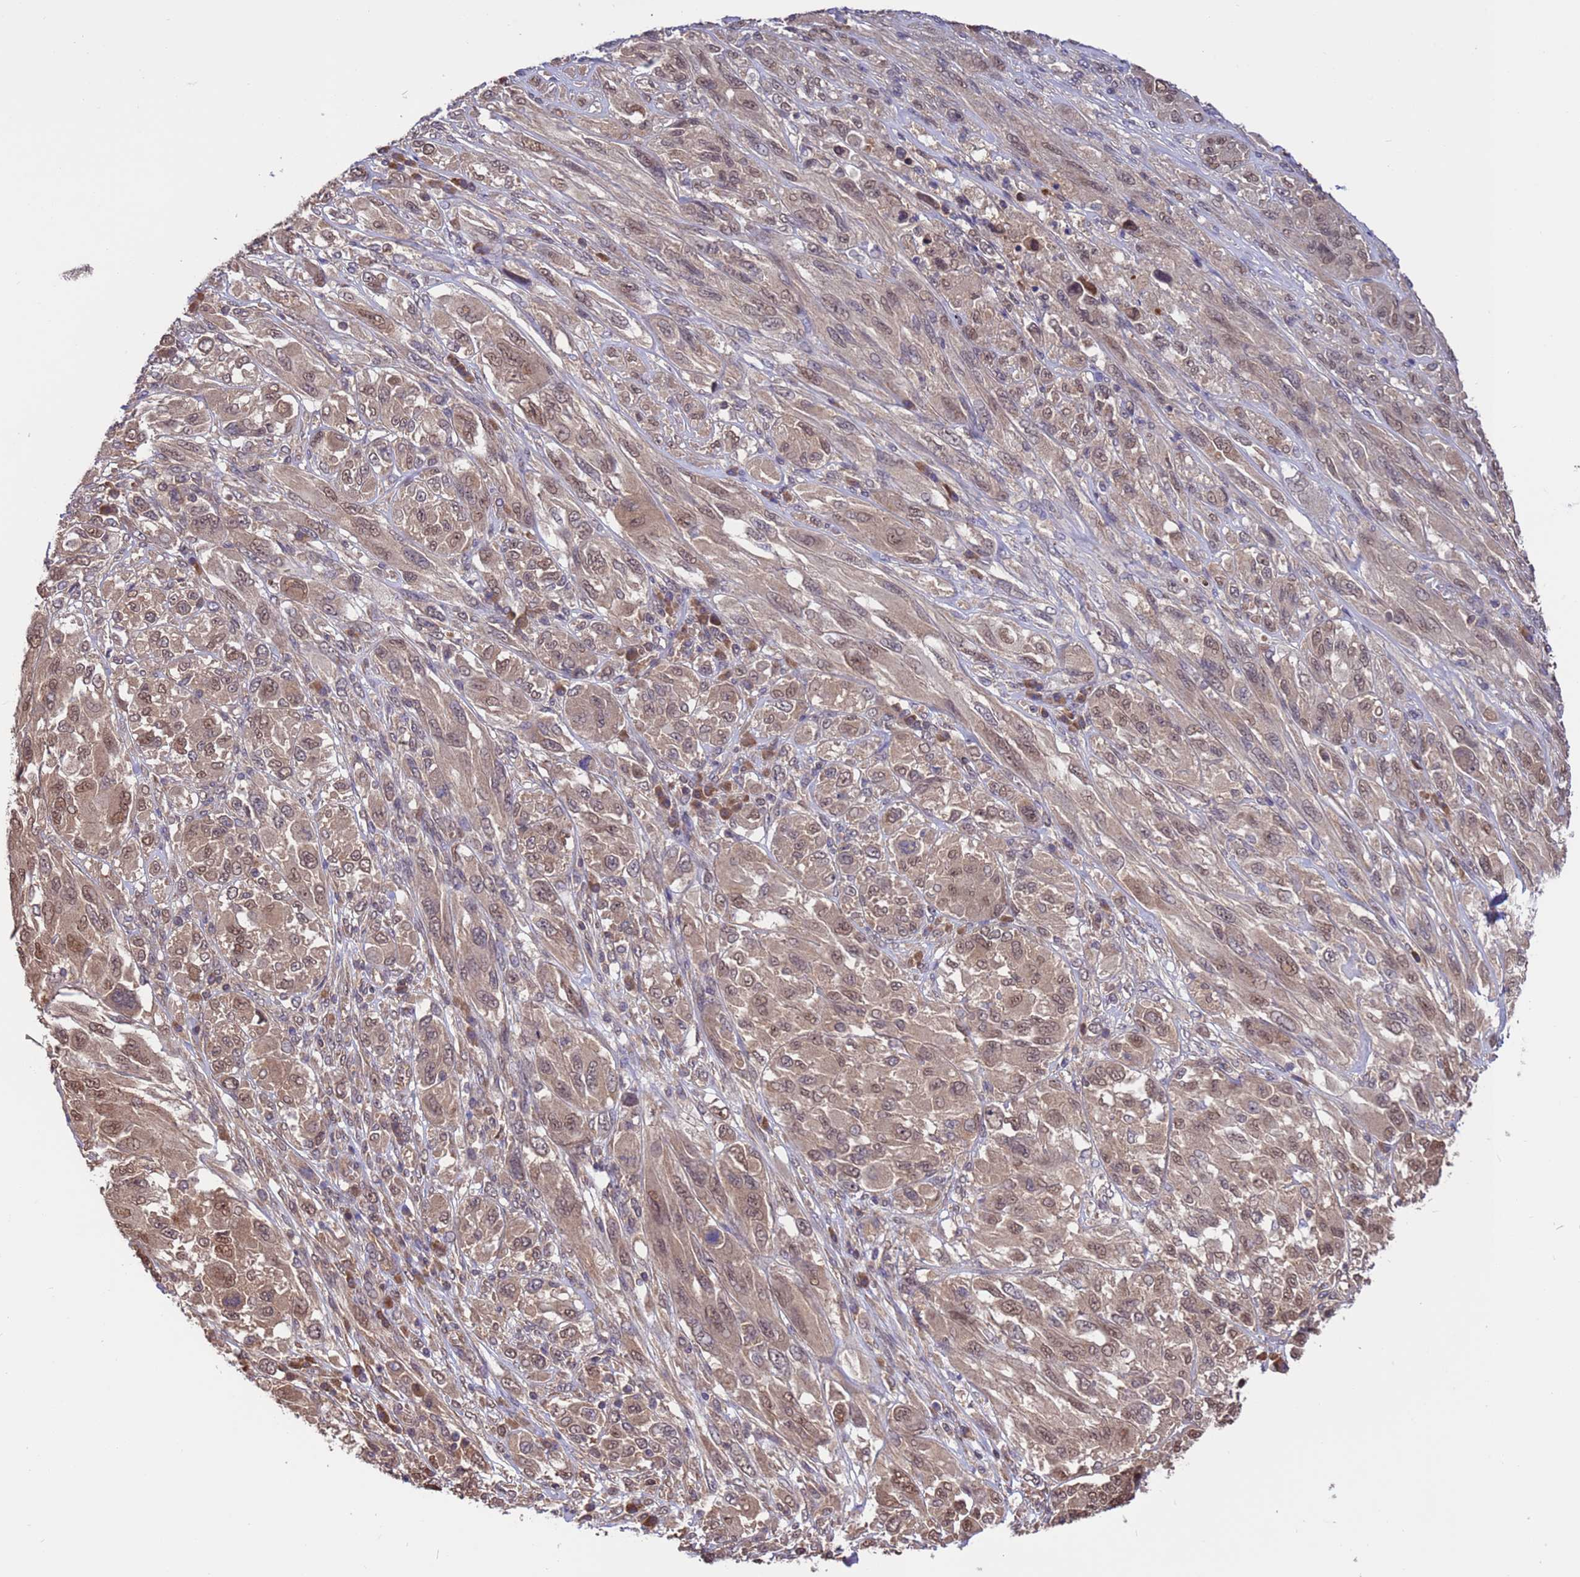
{"staining": {"intensity": "moderate", "quantity": ">75%", "location": "cytoplasmic/membranous,nuclear"}, "tissue": "melanoma", "cell_type": "Tumor cells", "image_type": "cancer", "snomed": [{"axis": "morphology", "description": "Malignant melanoma, NOS"}, {"axis": "topography", "description": "Skin"}], "caption": "Immunohistochemical staining of human malignant melanoma reveals medium levels of moderate cytoplasmic/membranous and nuclear protein expression in about >75% of tumor cells.", "gene": "ZFP69B", "patient": {"sex": "female", "age": 91}}